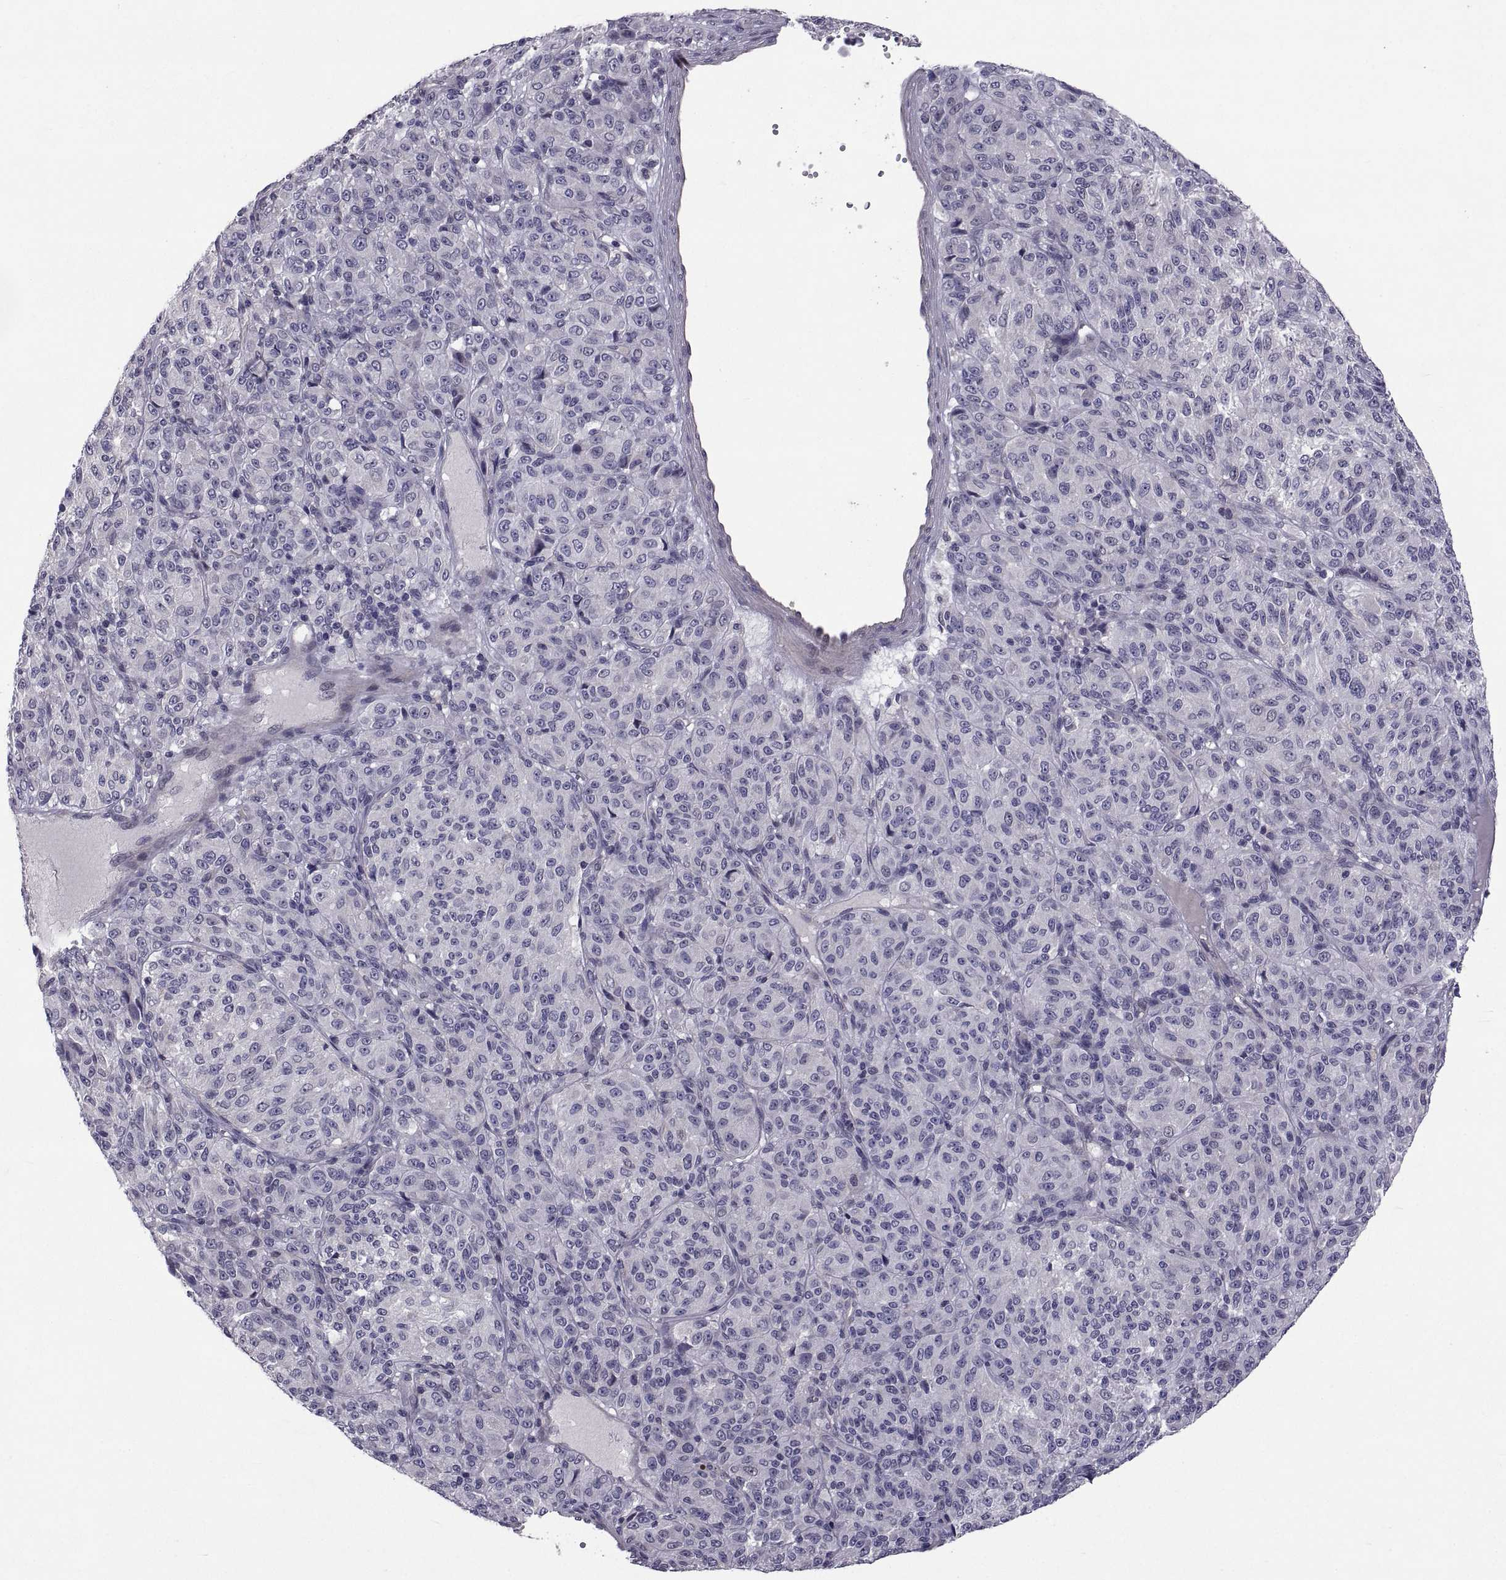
{"staining": {"intensity": "negative", "quantity": "none", "location": "none"}, "tissue": "melanoma", "cell_type": "Tumor cells", "image_type": "cancer", "snomed": [{"axis": "morphology", "description": "Malignant melanoma, Metastatic site"}, {"axis": "topography", "description": "Brain"}], "caption": "DAB immunohistochemical staining of melanoma displays no significant staining in tumor cells. The staining is performed using DAB (3,3'-diaminobenzidine) brown chromogen with nuclei counter-stained in using hematoxylin.", "gene": "NPTX2", "patient": {"sex": "female", "age": 56}}